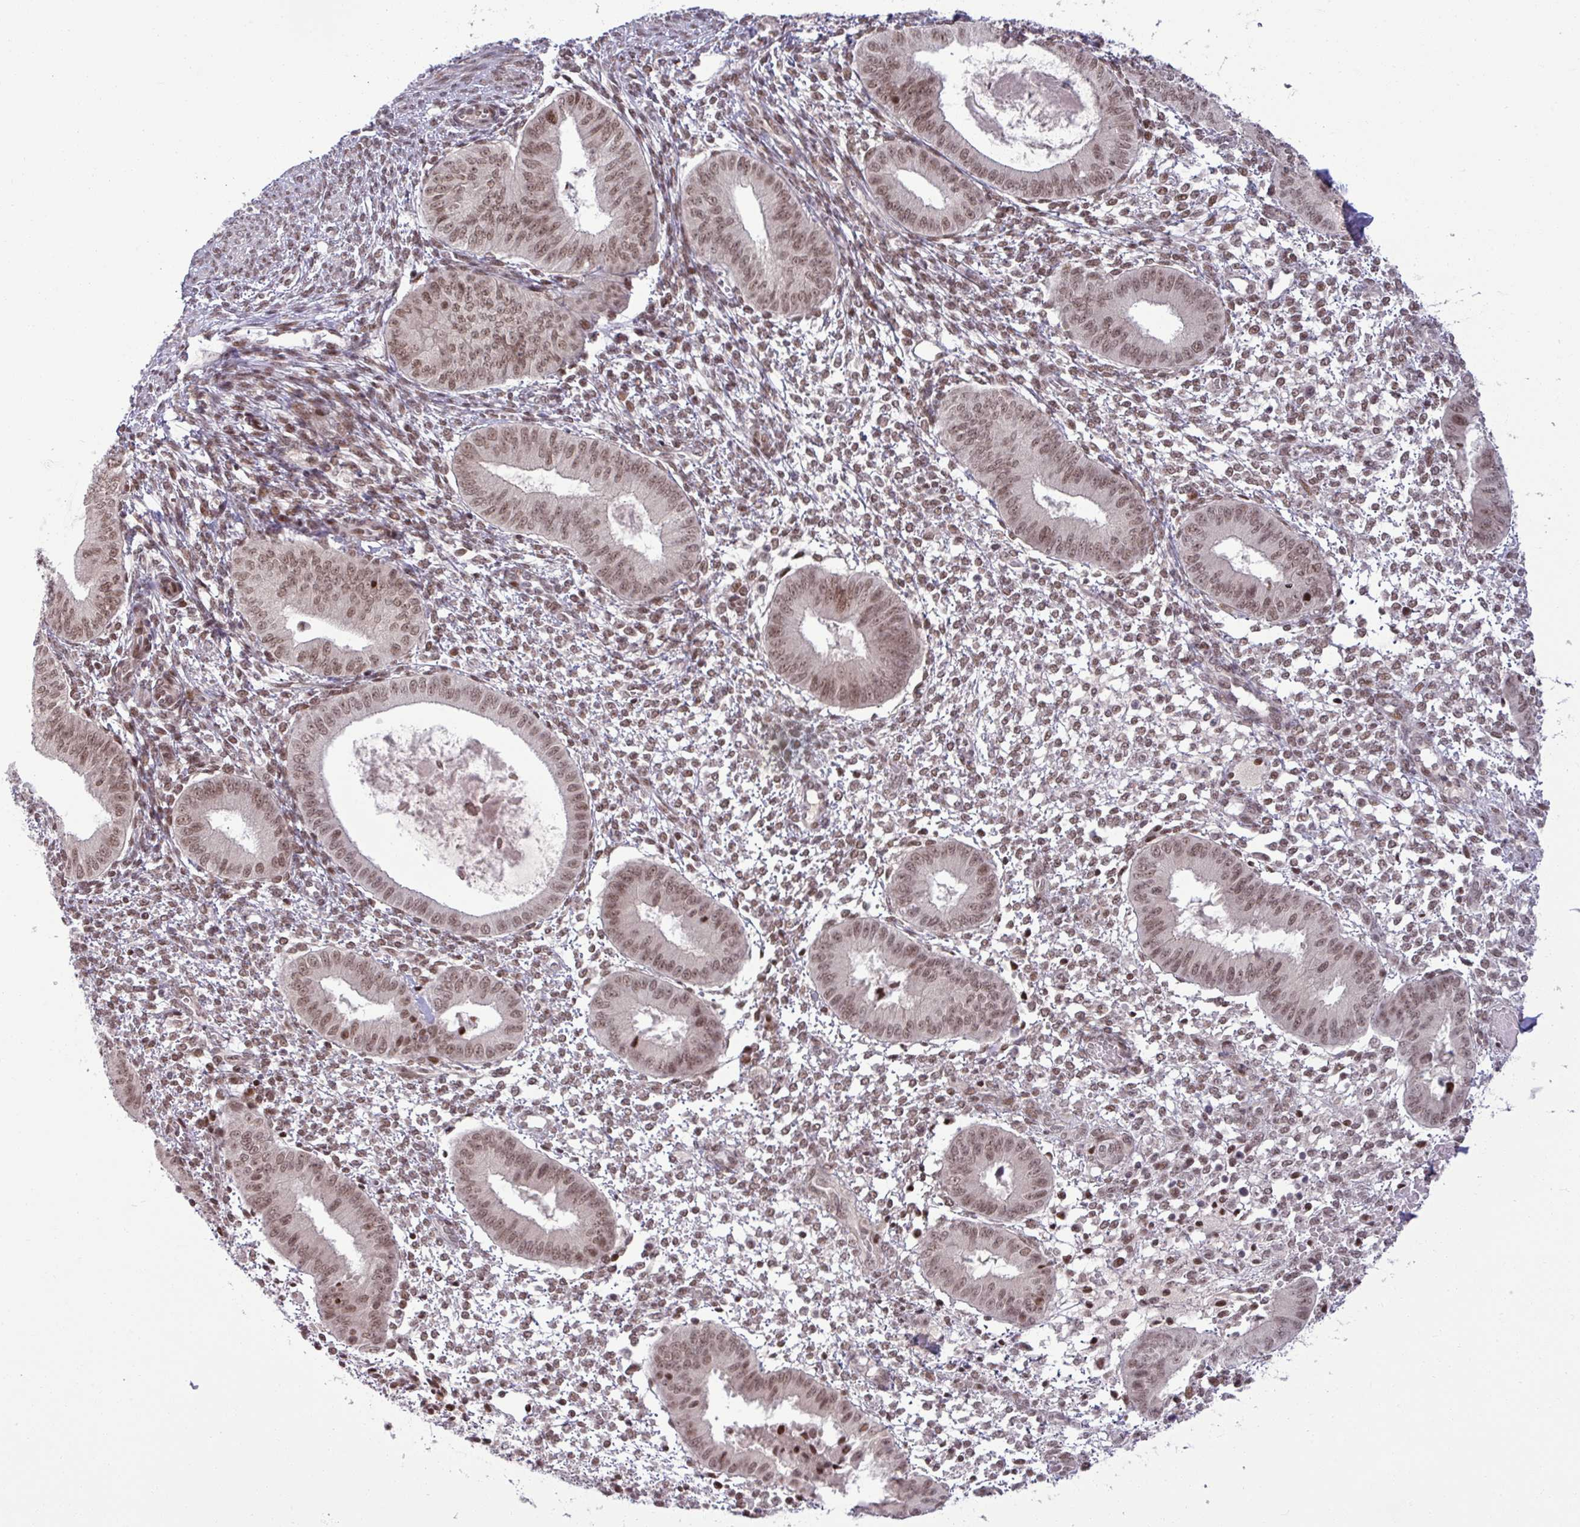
{"staining": {"intensity": "moderate", "quantity": ">75%", "location": "nuclear"}, "tissue": "endometrium", "cell_type": "Cells in endometrial stroma", "image_type": "normal", "snomed": [{"axis": "morphology", "description": "Normal tissue, NOS"}, {"axis": "topography", "description": "Endometrium"}], "caption": "Unremarkable endometrium shows moderate nuclear staining in about >75% of cells in endometrial stroma, visualized by immunohistochemistry.", "gene": "PTPN20", "patient": {"sex": "female", "age": 49}}